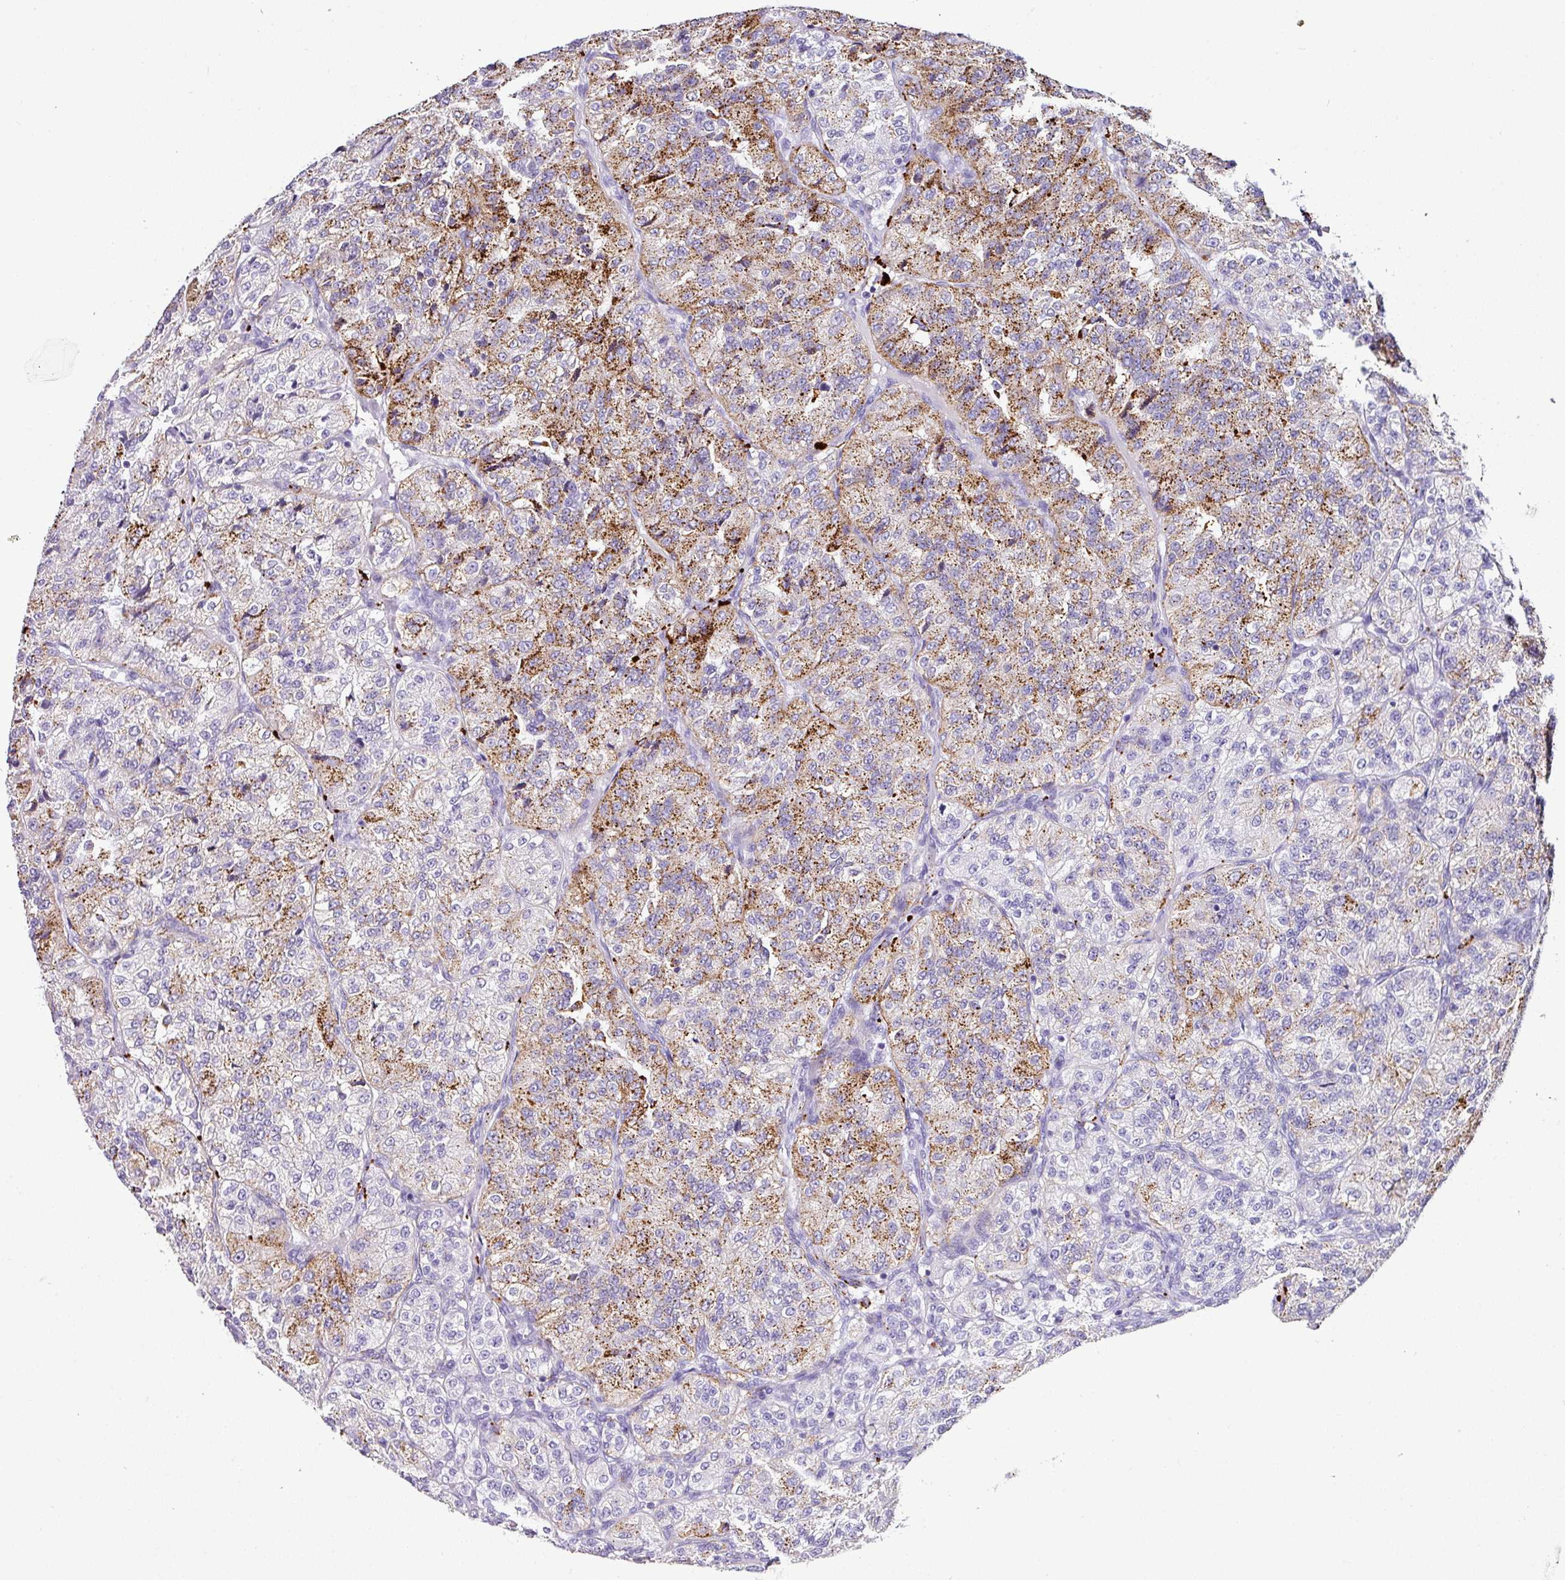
{"staining": {"intensity": "strong", "quantity": "25%-75%", "location": "cytoplasmic/membranous"}, "tissue": "renal cancer", "cell_type": "Tumor cells", "image_type": "cancer", "snomed": [{"axis": "morphology", "description": "Adenocarcinoma, NOS"}, {"axis": "topography", "description": "Kidney"}], "caption": "A photomicrograph showing strong cytoplasmic/membranous expression in about 25%-75% of tumor cells in adenocarcinoma (renal), as visualized by brown immunohistochemical staining.", "gene": "NAPSA", "patient": {"sex": "female", "age": 63}}